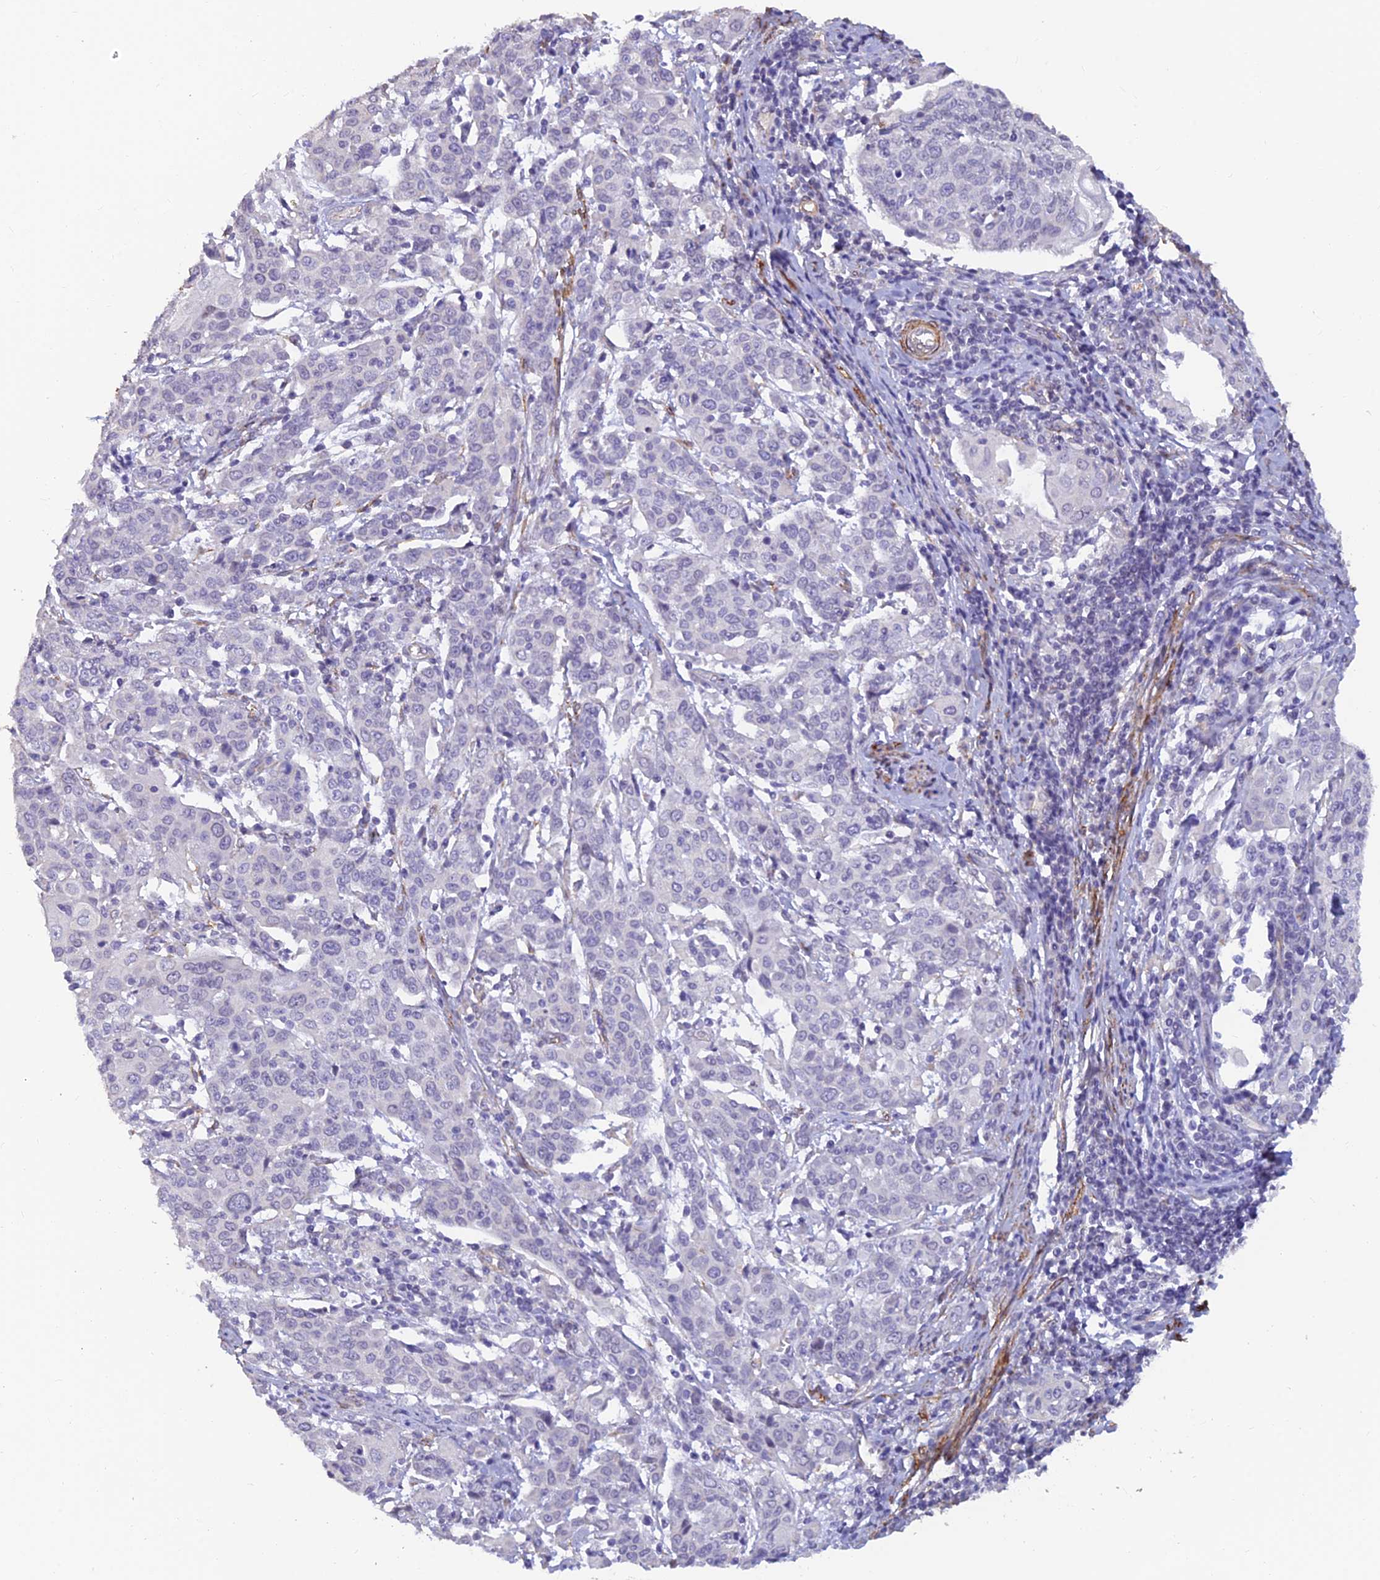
{"staining": {"intensity": "negative", "quantity": "none", "location": "none"}, "tissue": "cervical cancer", "cell_type": "Tumor cells", "image_type": "cancer", "snomed": [{"axis": "morphology", "description": "Squamous cell carcinoma, NOS"}, {"axis": "topography", "description": "Cervix"}], "caption": "Immunohistochemistry micrograph of human cervical cancer stained for a protein (brown), which demonstrates no expression in tumor cells. (Immunohistochemistry, brightfield microscopy, high magnification).", "gene": "ALDH1L2", "patient": {"sex": "female", "age": 67}}